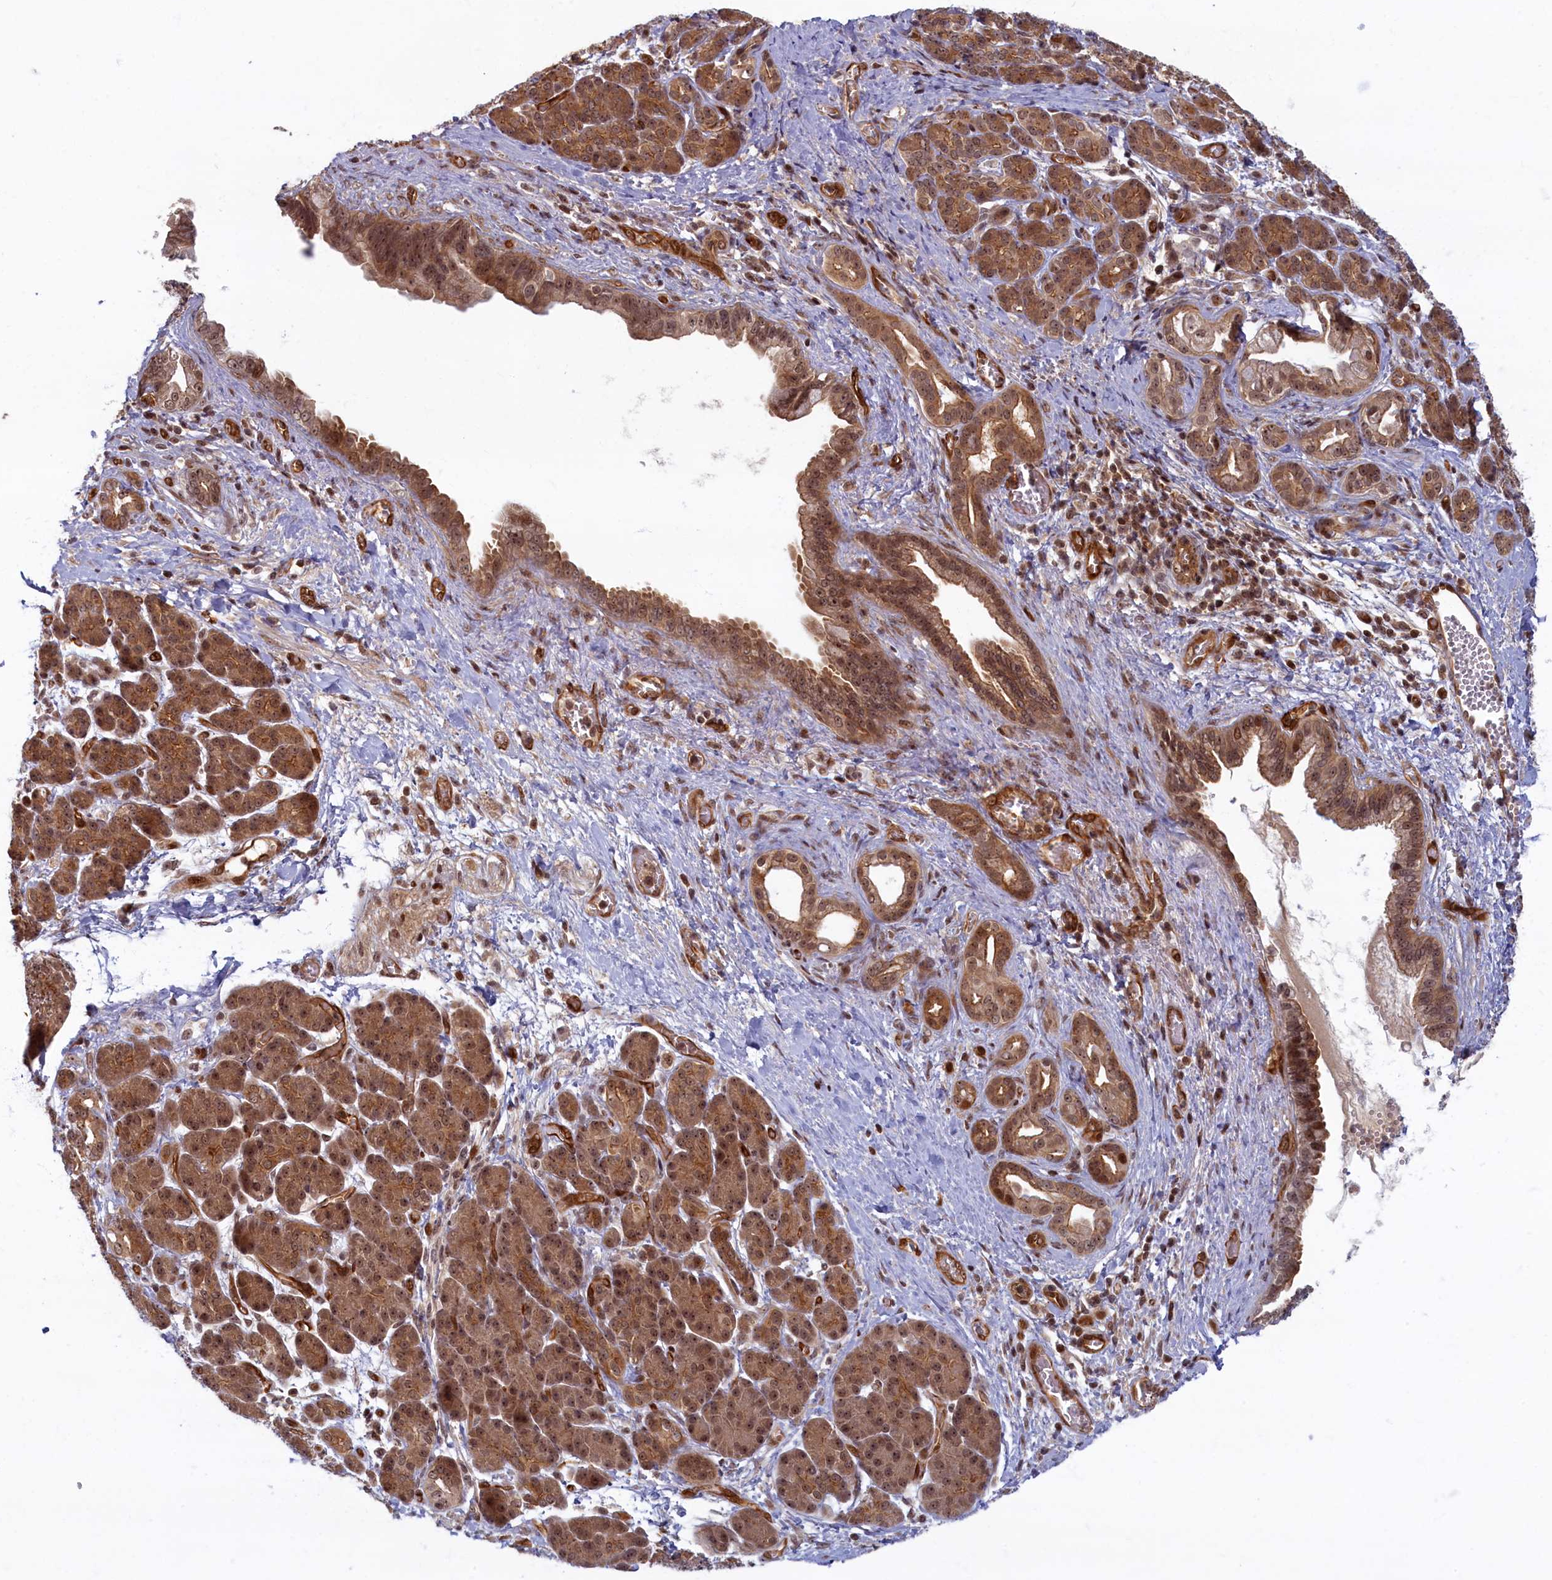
{"staining": {"intensity": "moderate", "quantity": ">75%", "location": "cytoplasmic/membranous,nuclear"}, "tissue": "pancreatic cancer", "cell_type": "Tumor cells", "image_type": "cancer", "snomed": [{"axis": "morphology", "description": "Adenocarcinoma, NOS"}, {"axis": "topography", "description": "Pancreas"}], "caption": "High-power microscopy captured an immunohistochemistry (IHC) photomicrograph of pancreatic cancer (adenocarcinoma), revealing moderate cytoplasmic/membranous and nuclear positivity in approximately >75% of tumor cells. The protein is shown in brown color, while the nuclei are stained blue.", "gene": "SNRK", "patient": {"sex": "male", "age": 59}}